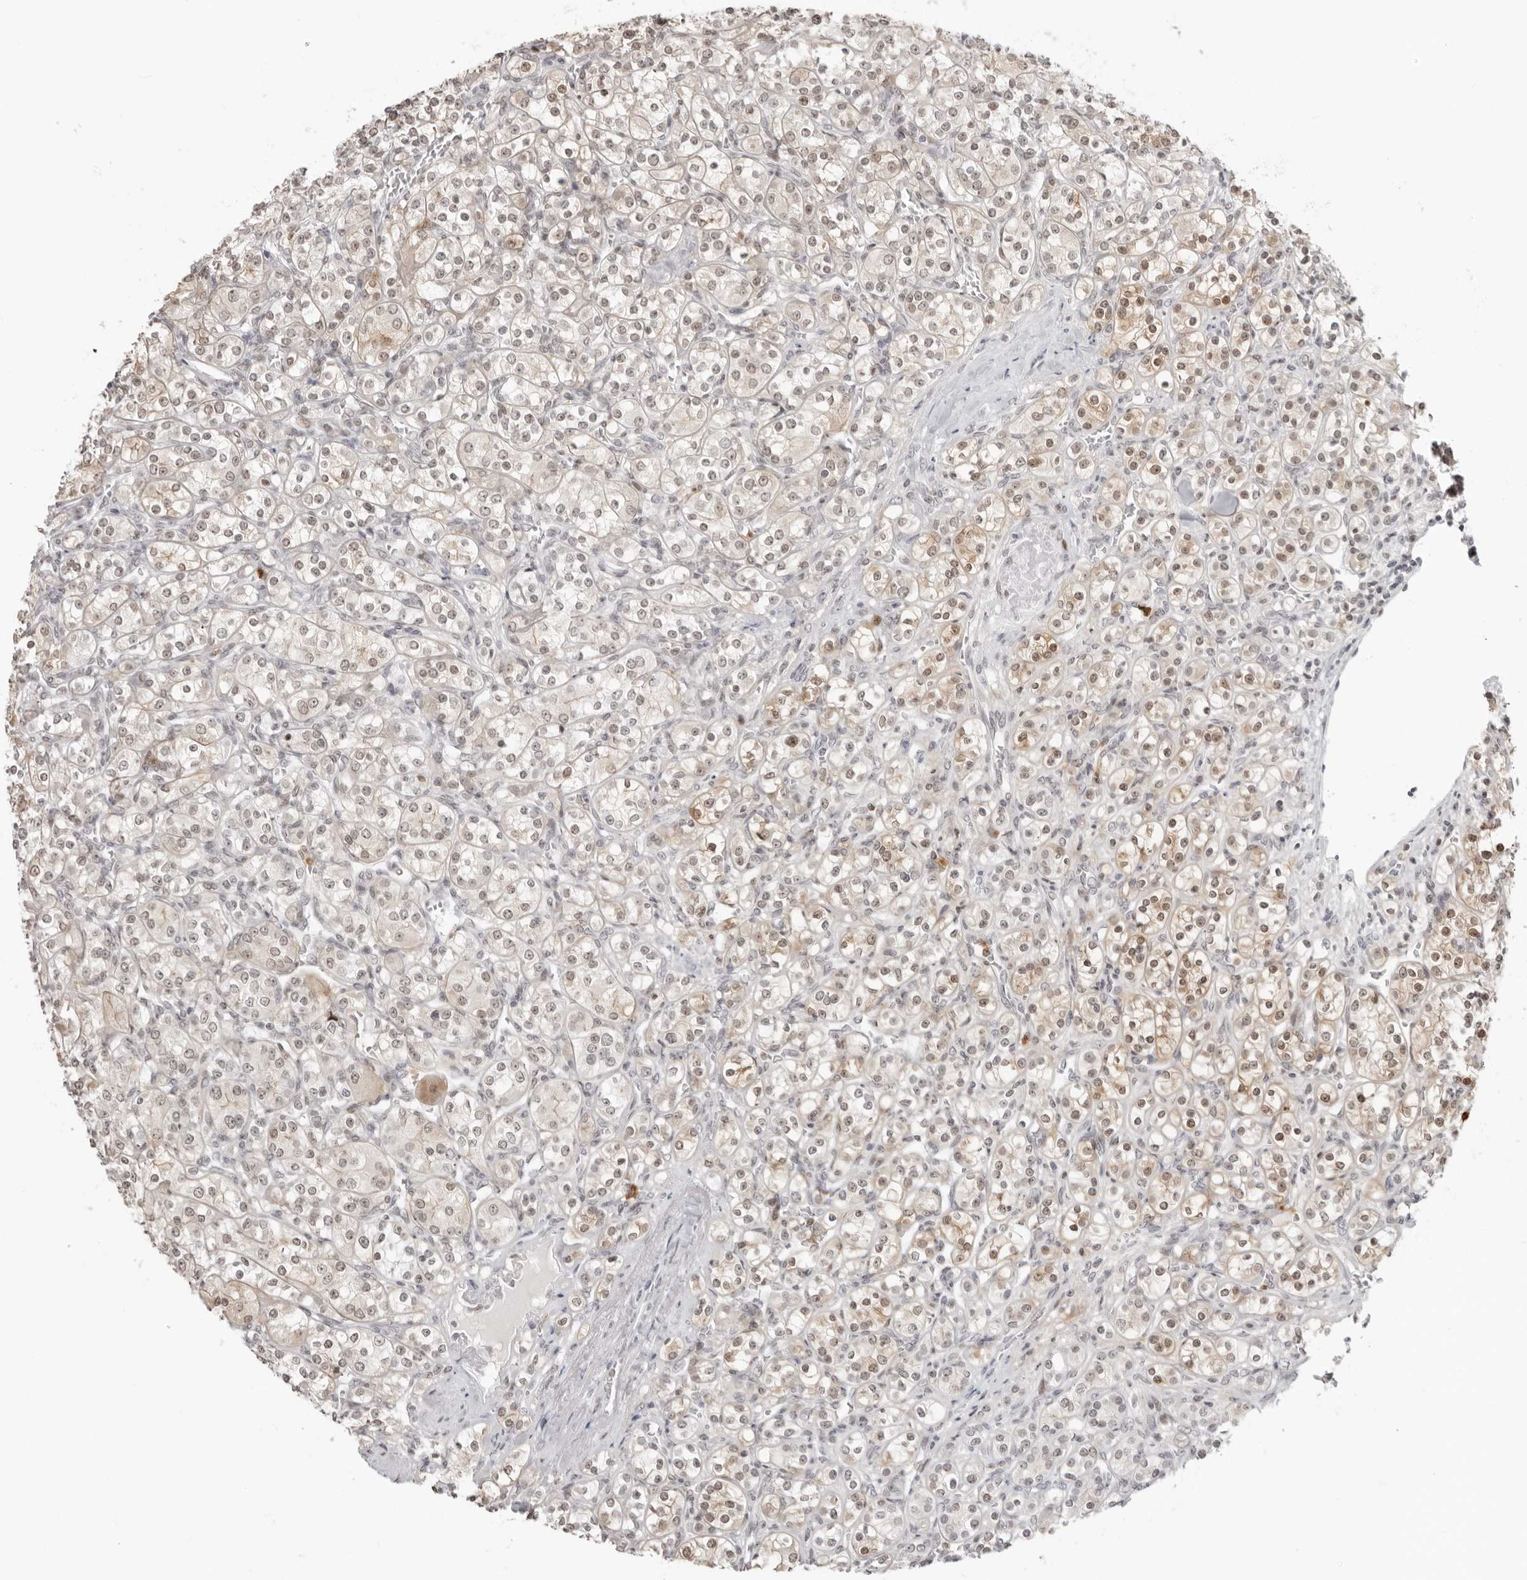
{"staining": {"intensity": "weak", "quantity": "25%-75%", "location": "cytoplasmic/membranous,nuclear"}, "tissue": "renal cancer", "cell_type": "Tumor cells", "image_type": "cancer", "snomed": [{"axis": "morphology", "description": "Adenocarcinoma, NOS"}, {"axis": "topography", "description": "Kidney"}], "caption": "Renal cancer (adenocarcinoma) stained with DAB immunohistochemistry (IHC) exhibits low levels of weak cytoplasmic/membranous and nuclear positivity in approximately 25%-75% of tumor cells.", "gene": "RNF146", "patient": {"sex": "male", "age": 77}}